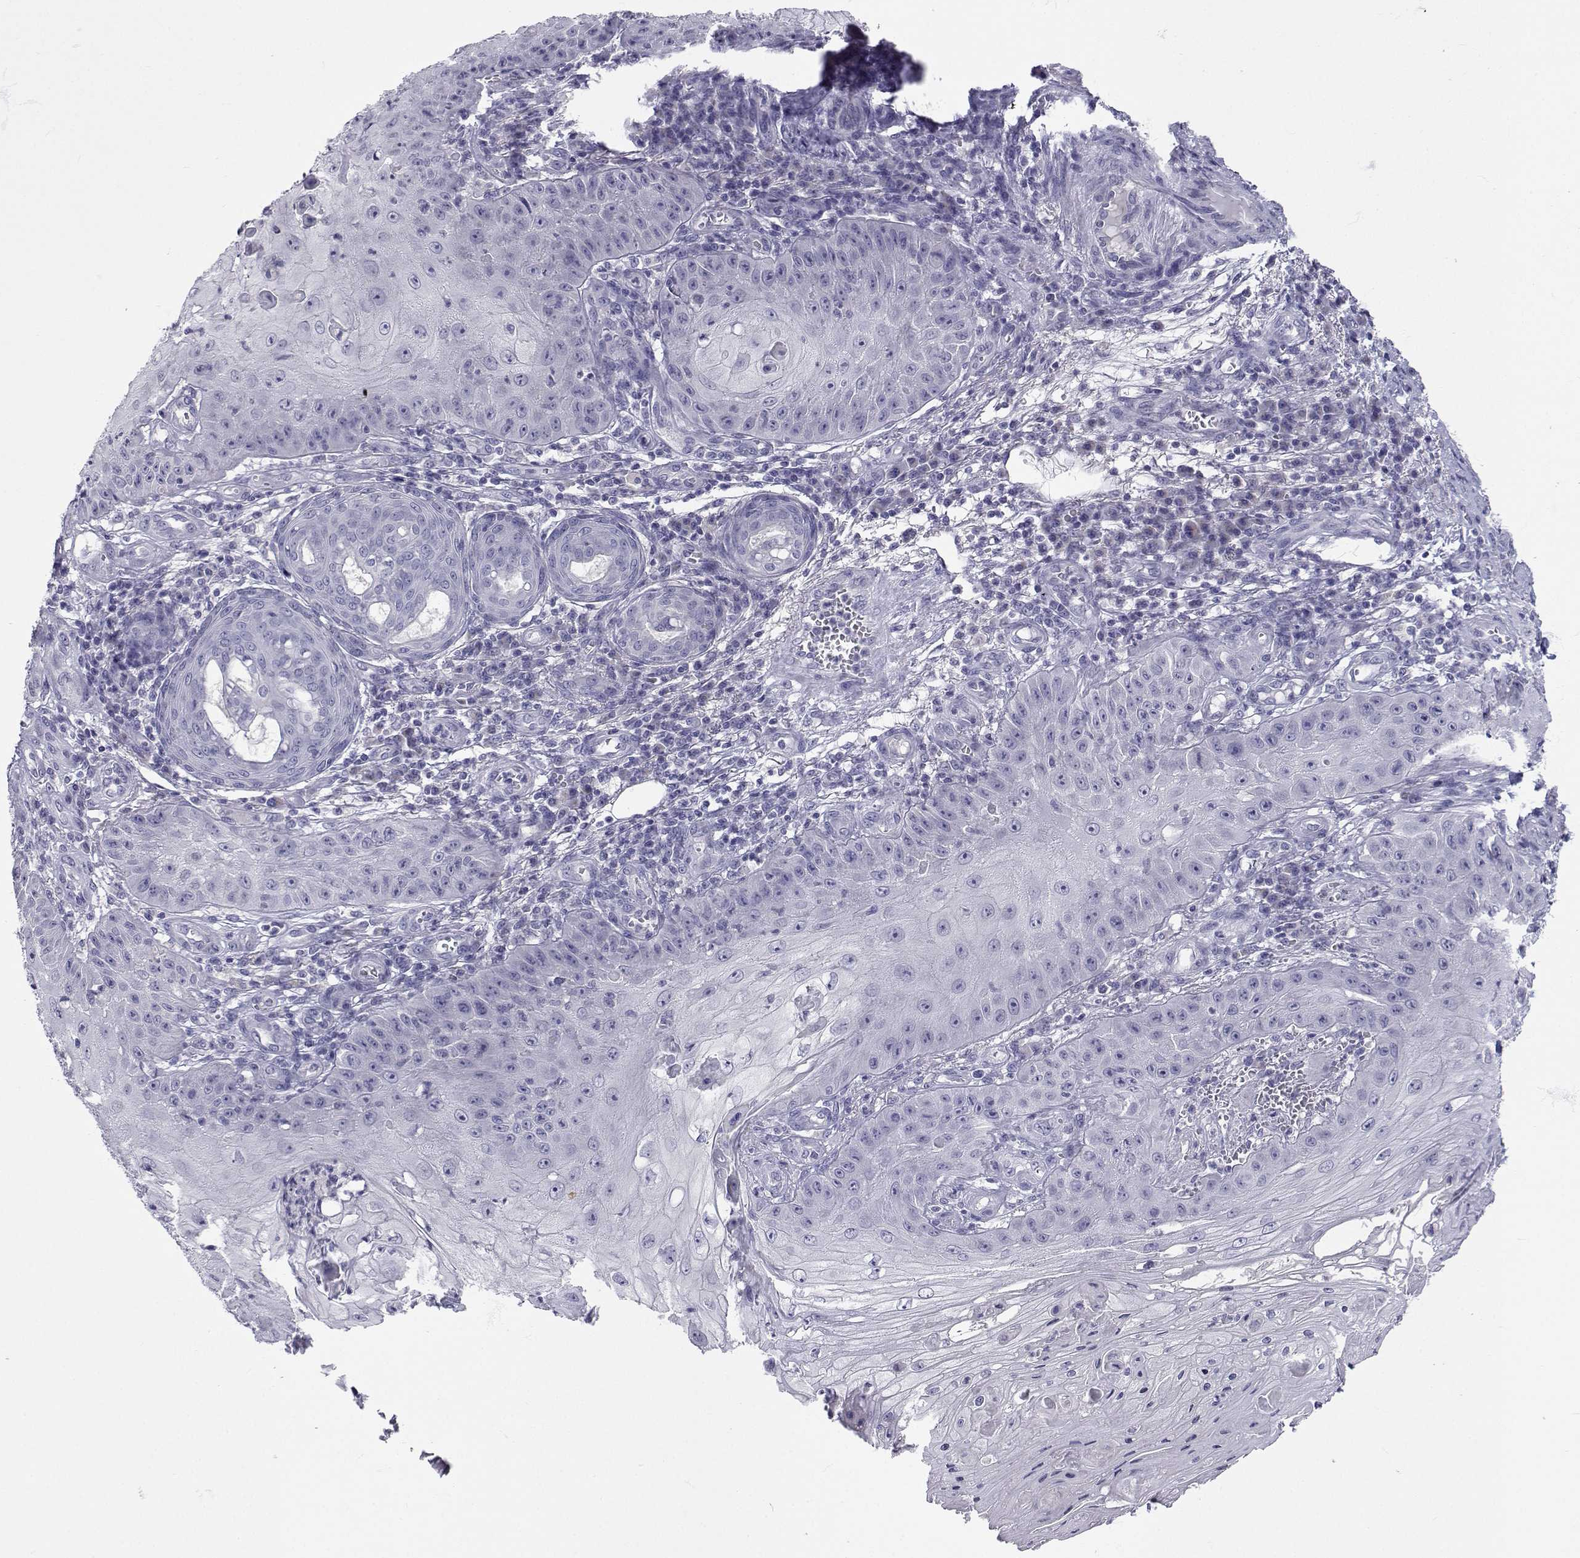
{"staining": {"intensity": "negative", "quantity": "none", "location": "none"}, "tissue": "skin cancer", "cell_type": "Tumor cells", "image_type": "cancer", "snomed": [{"axis": "morphology", "description": "Squamous cell carcinoma, NOS"}, {"axis": "topography", "description": "Skin"}], "caption": "A histopathology image of squamous cell carcinoma (skin) stained for a protein displays no brown staining in tumor cells. The staining was performed using DAB to visualize the protein expression in brown, while the nuclei were stained in blue with hematoxylin (Magnification: 20x).", "gene": "SLC6A3", "patient": {"sex": "male", "age": 70}}